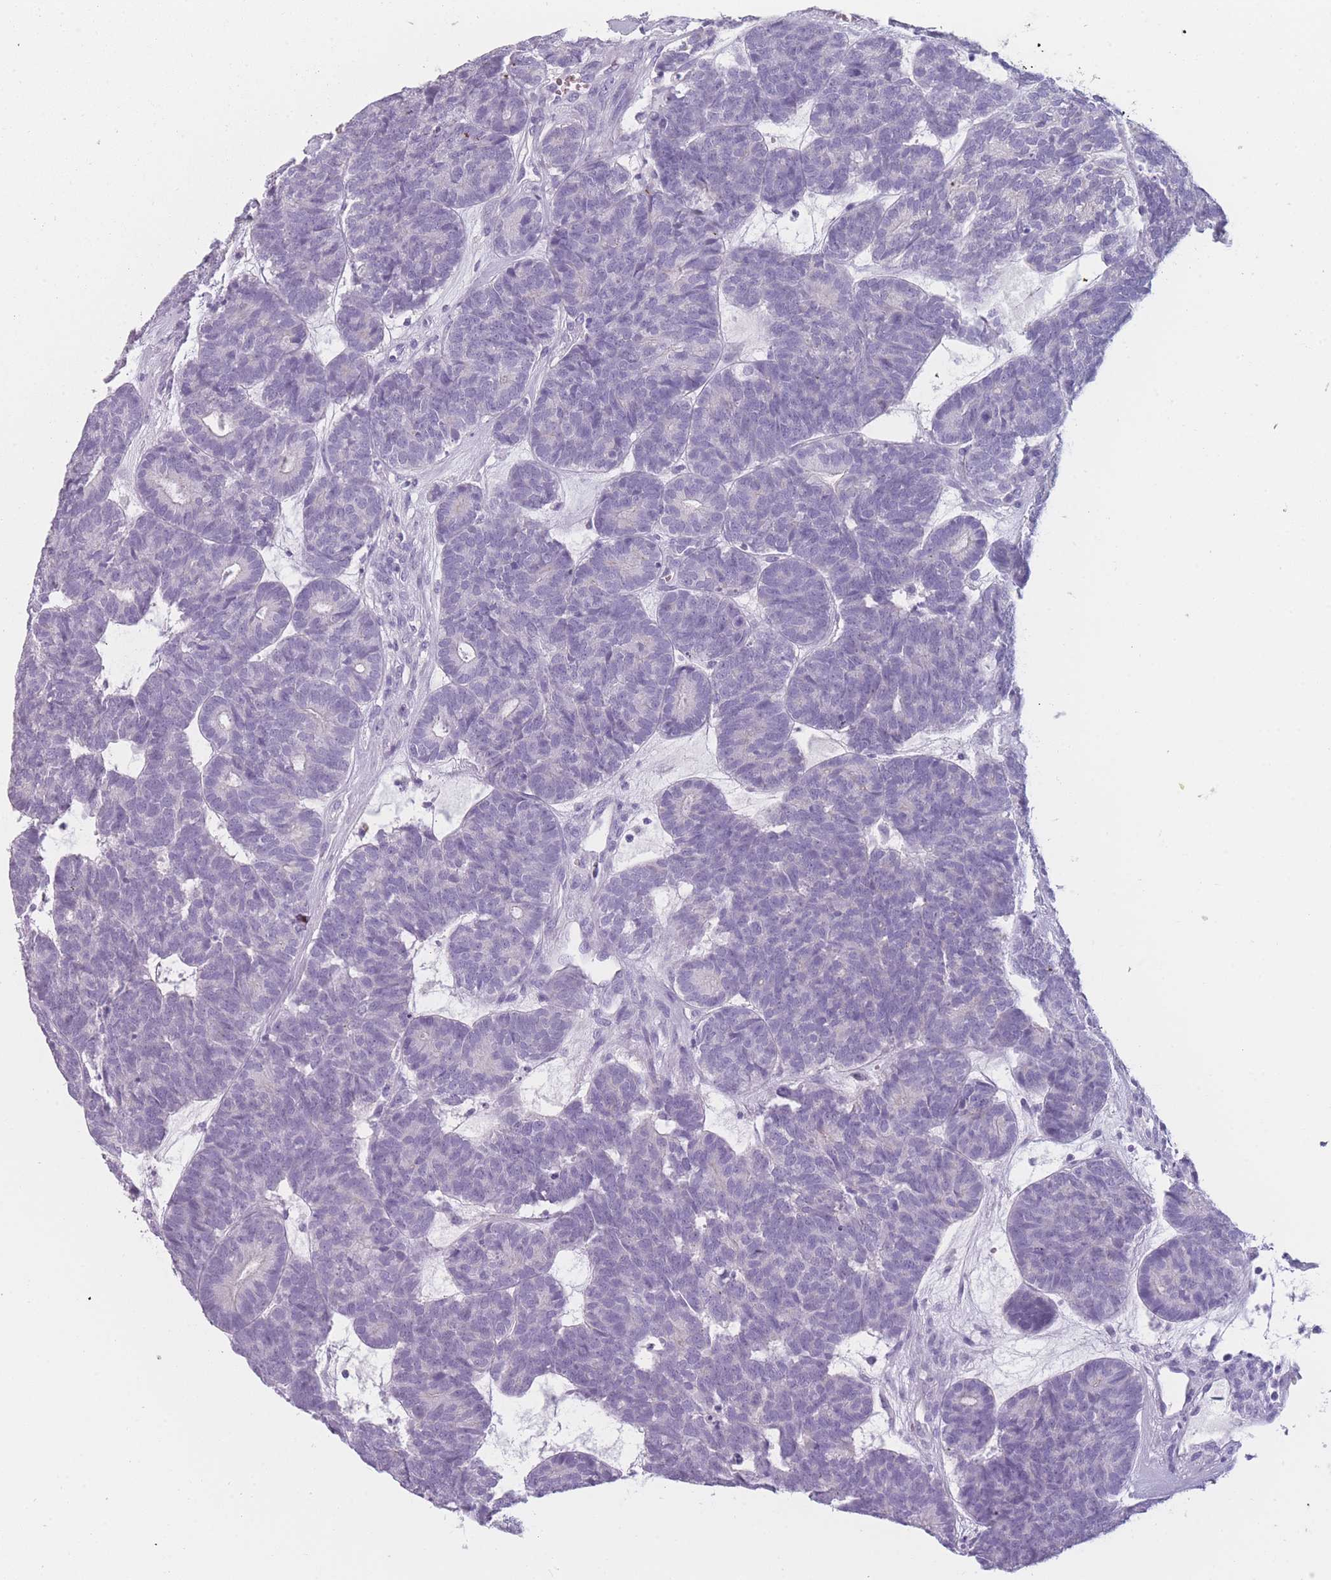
{"staining": {"intensity": "negative", "quantity": "none", "location": "none"}, "tissue": "head and neck cancer", "cell_type": "Tumor cells", "image_type": "cancer", "snomed": [{"axis": "morphology", "description": "Adenocarcinoma, NOS"}, {"axis": "topography", "description": "Head-Neck"}], "caption": "Tumor cells show no significant staining in adenocarcinoma (head and neck).", "gene": "PPFIA3", "patient": {"sex": "female", "age": 81}}